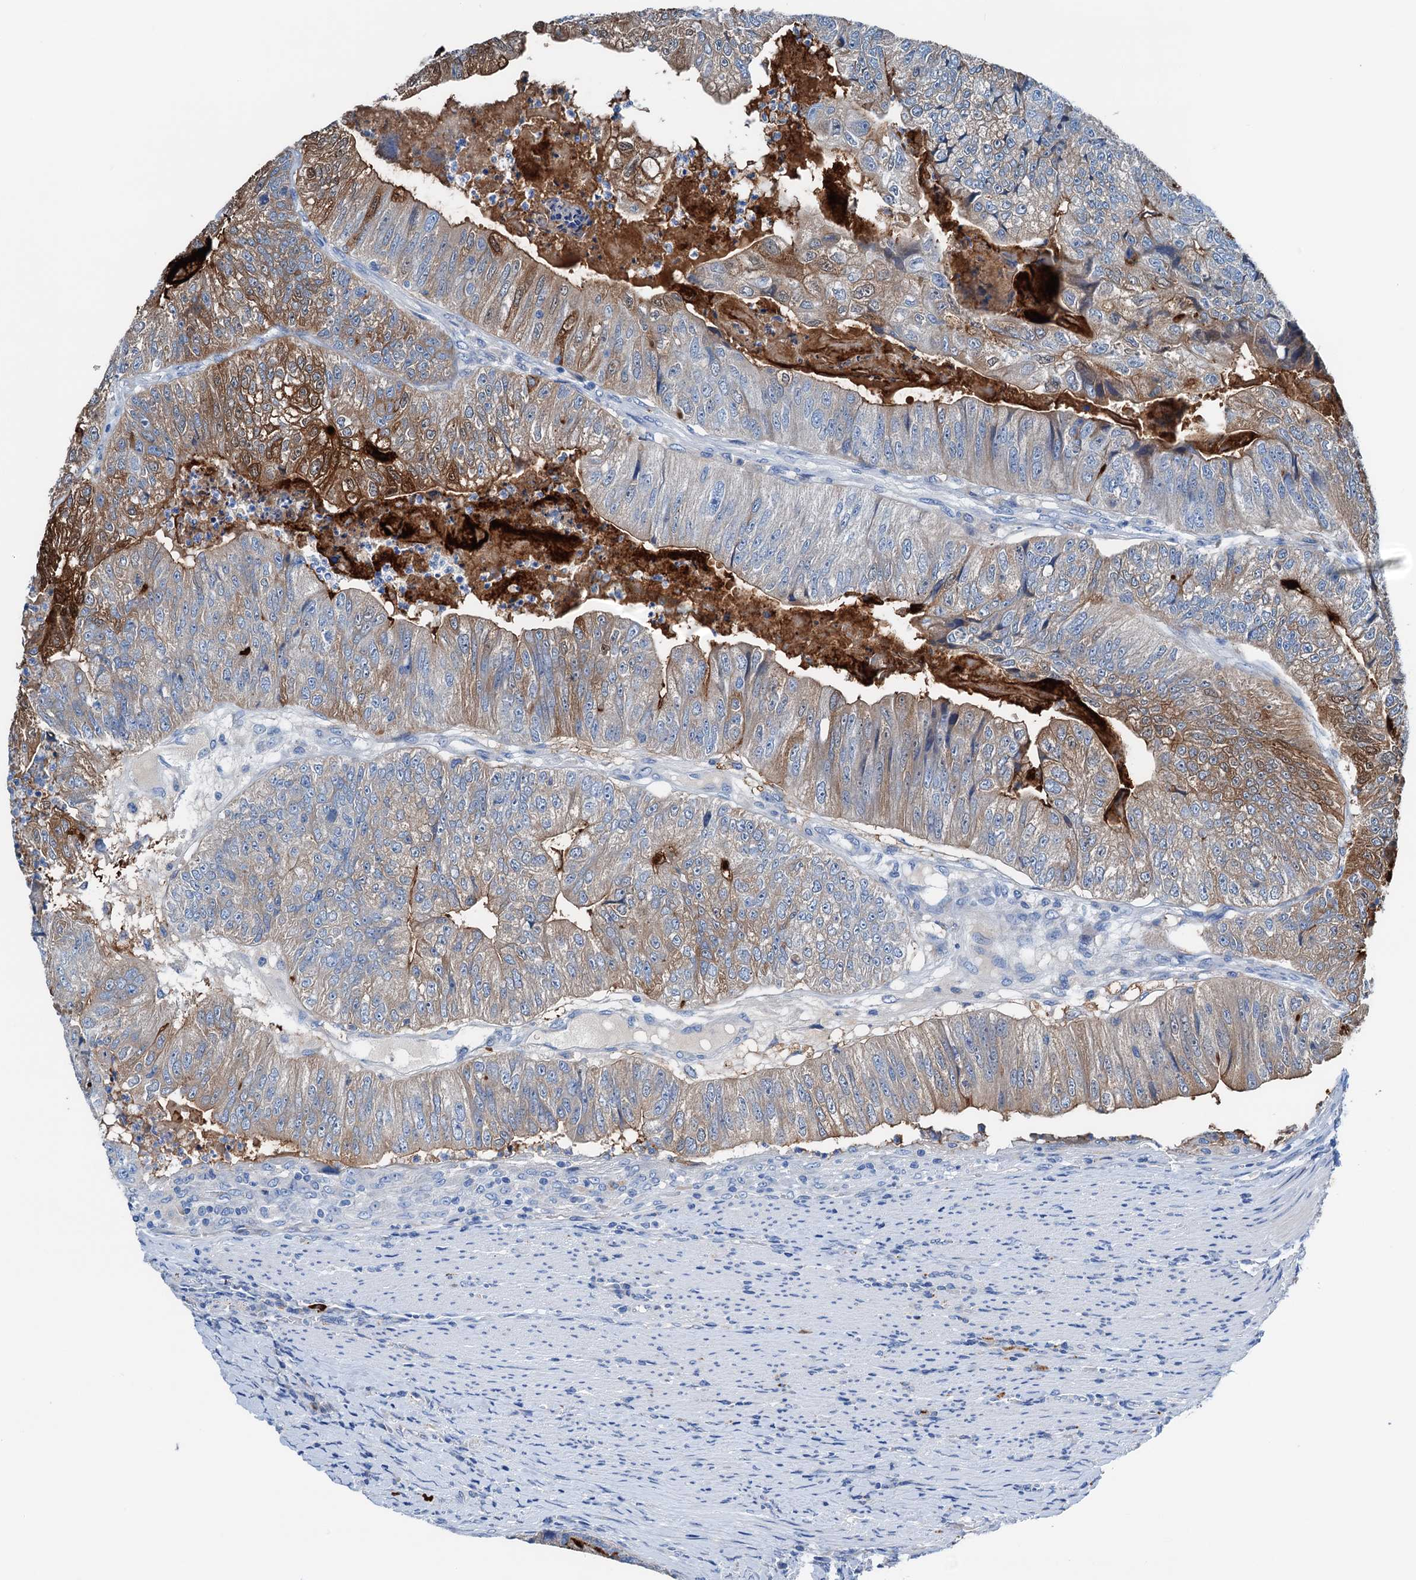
{"staining": {"intensity": "moderate", "quantity": "<25%", "location": "cytoplasmic/membranous"}, "tissue": "colorectal cancer", "cell_type": "Tumor cells", "image_type": "cancer", "snomed": [{"axis": "morphology", "description": "Adenocarcinoma, NOS"}, {"axis": "topography", "description": "Colon"}], "caption": "Human colorectal cancer stained with a brown dye exhibits moderate cytoplasmic/membranous positive positivity in approximately <25% of tumor cells.", "gene": "C1QTNF4", "patient": {"sex": "female", "age": 67}}